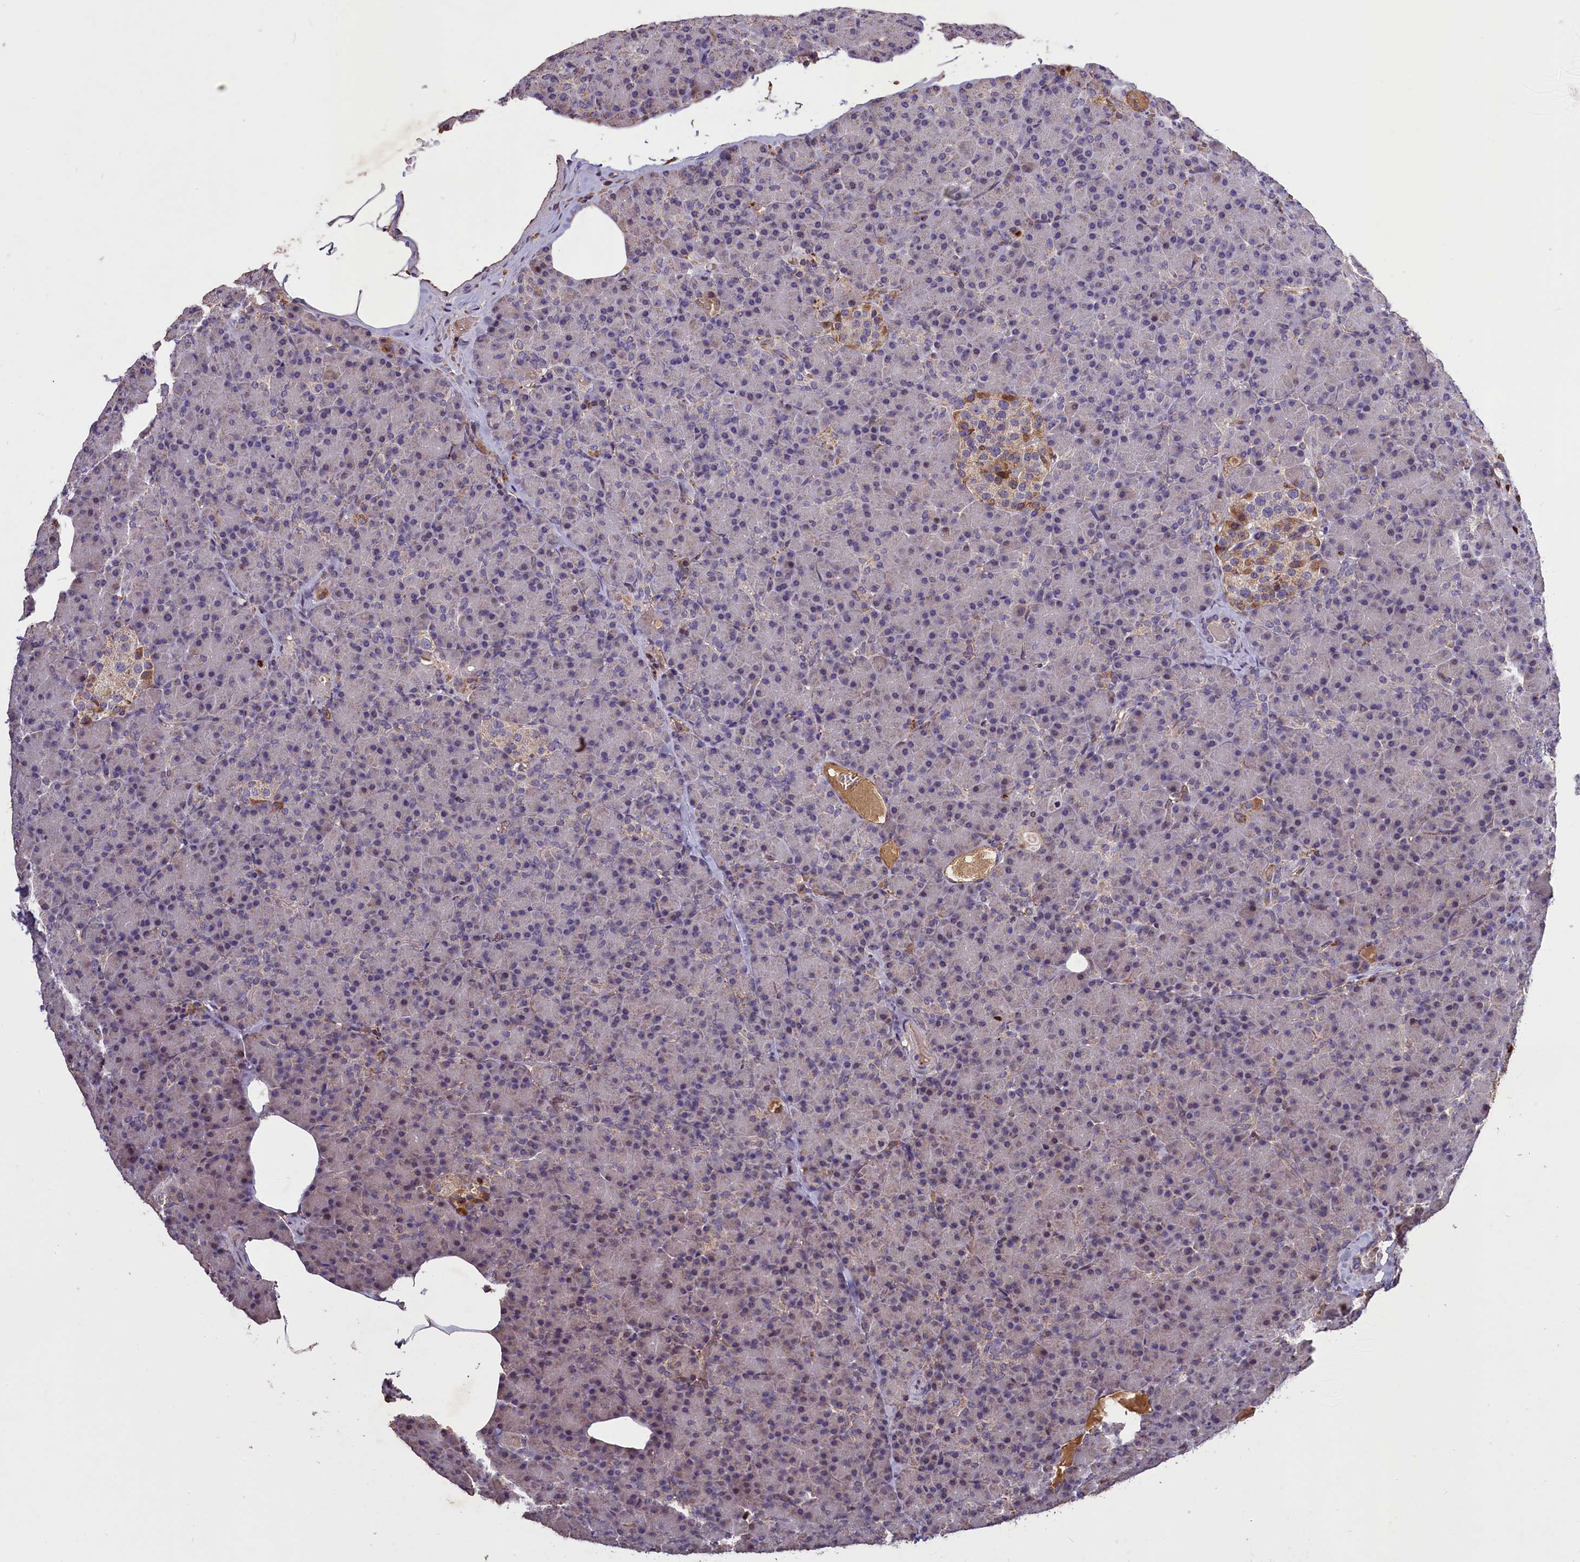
{"staining": {"intensity": "moderate", "quantity": "<25%", "location": "cytoplasmic/membranous"}, "tissue": "pancreas", "cell_type": "Exocrine glandular cells", "image_type": "normal", "snomed": [{"axis": "morphology", "description": "Normal tissue, NOS"}, {"axis": "topography", "description": "Pancreas"}], "caption": "Immunohistochemical staining of normal pancreas displays <25% levels of moderate cytoplasmic/membranous protein staining in approximately <25% of exocrine glandular cells.", "gene": "CLRN2", "patient": {"sex": "female", "age": 43}}